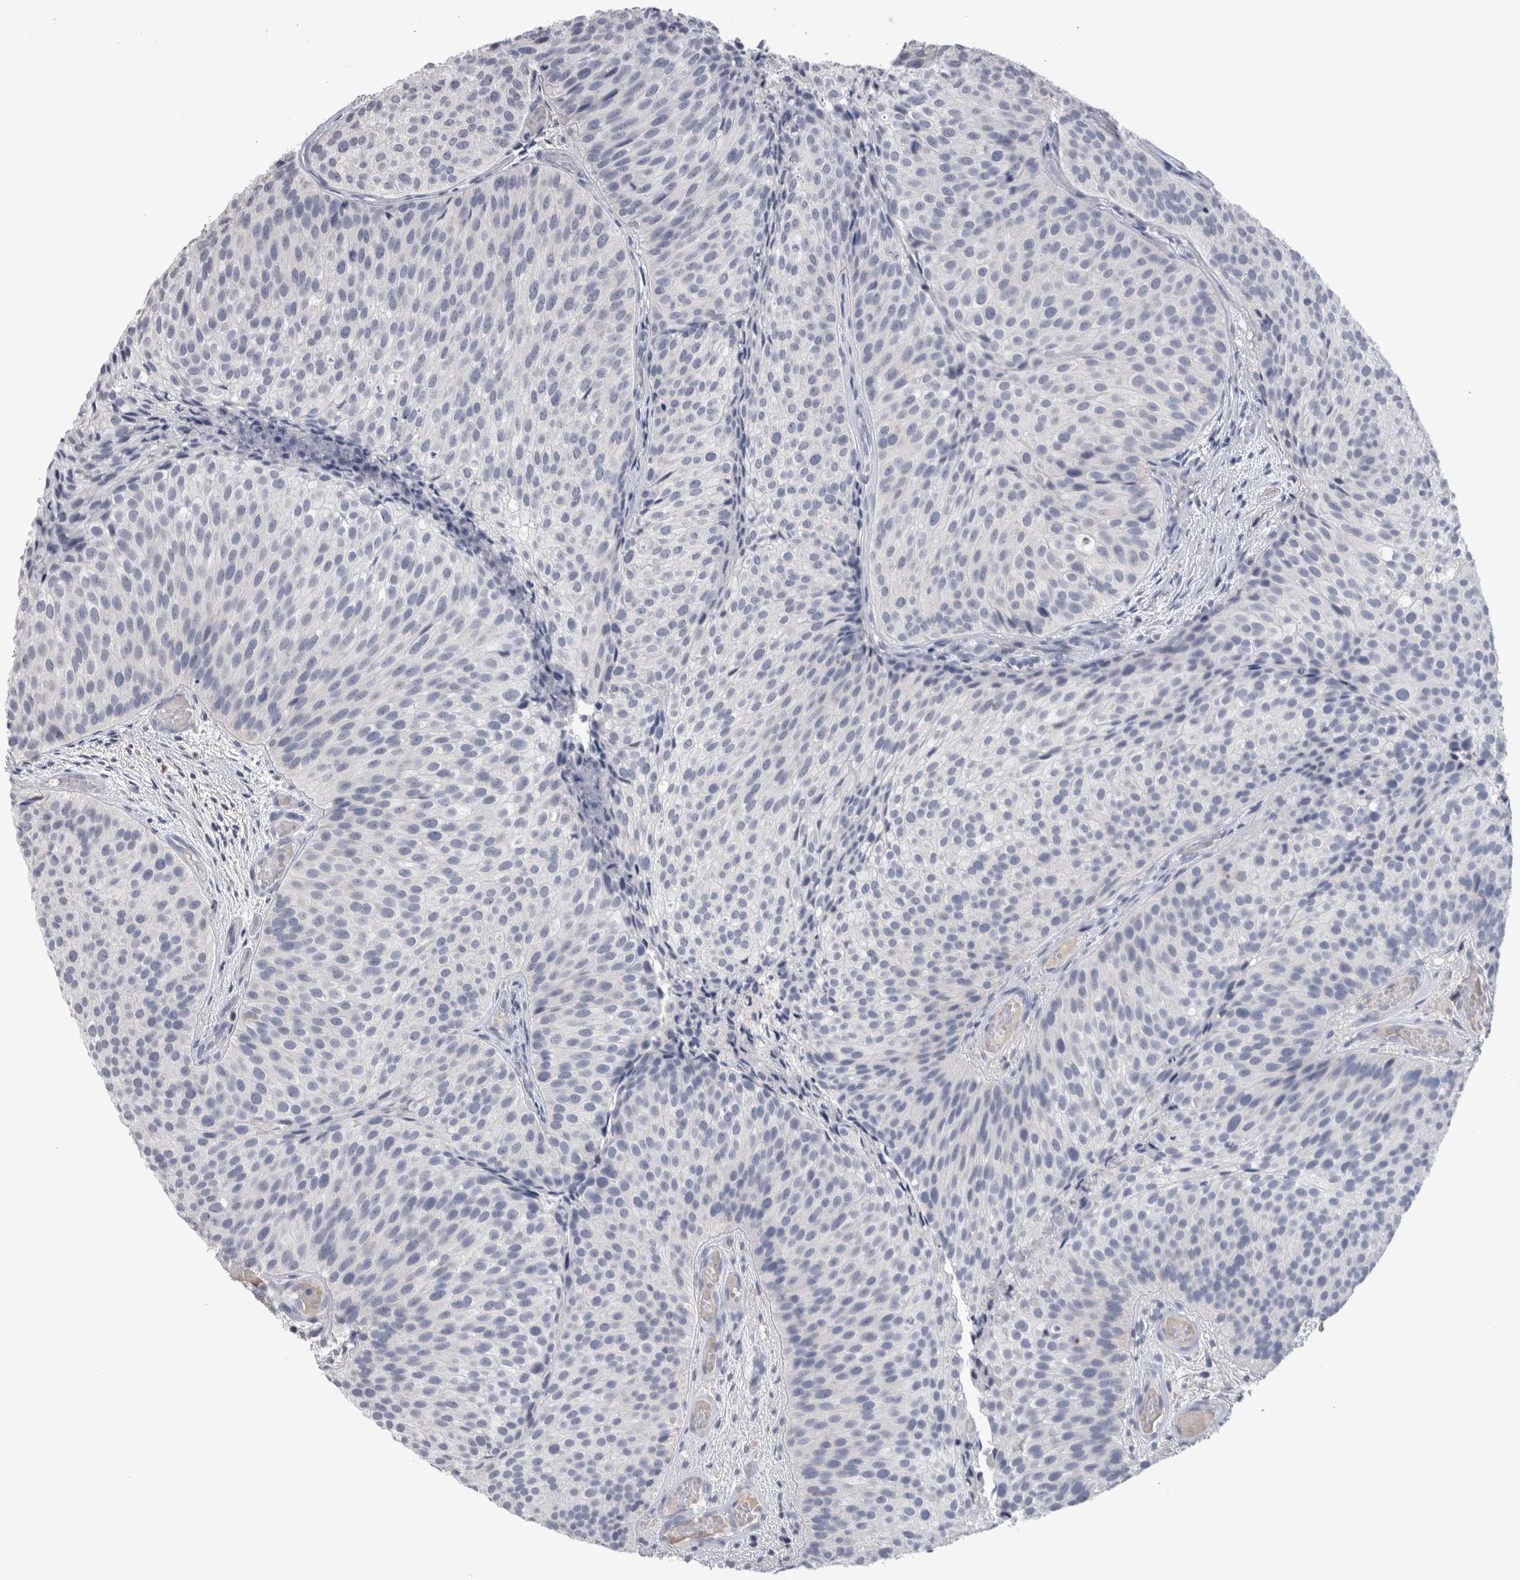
{"staining": {"intensity": "negative", "quantity": "none", "location": "none"}, "tissue": "urothelial cancer", "cell_type": "Tumor cells", "image_type": "cancer", "snomed": [{"axis": "morphology", "description": "Urothelial carcinoma, Low grade"}, {"axis": "topography", "description": "Urinary bladder"}], "caption": "DAB (3,3'-diaminobenzidine) immunohistochemical staining of urothelial cancer demonstrates no significant expression in tumor cells.", "gene": "REG1A", "patient": {"sex": "male", "age": 86}}